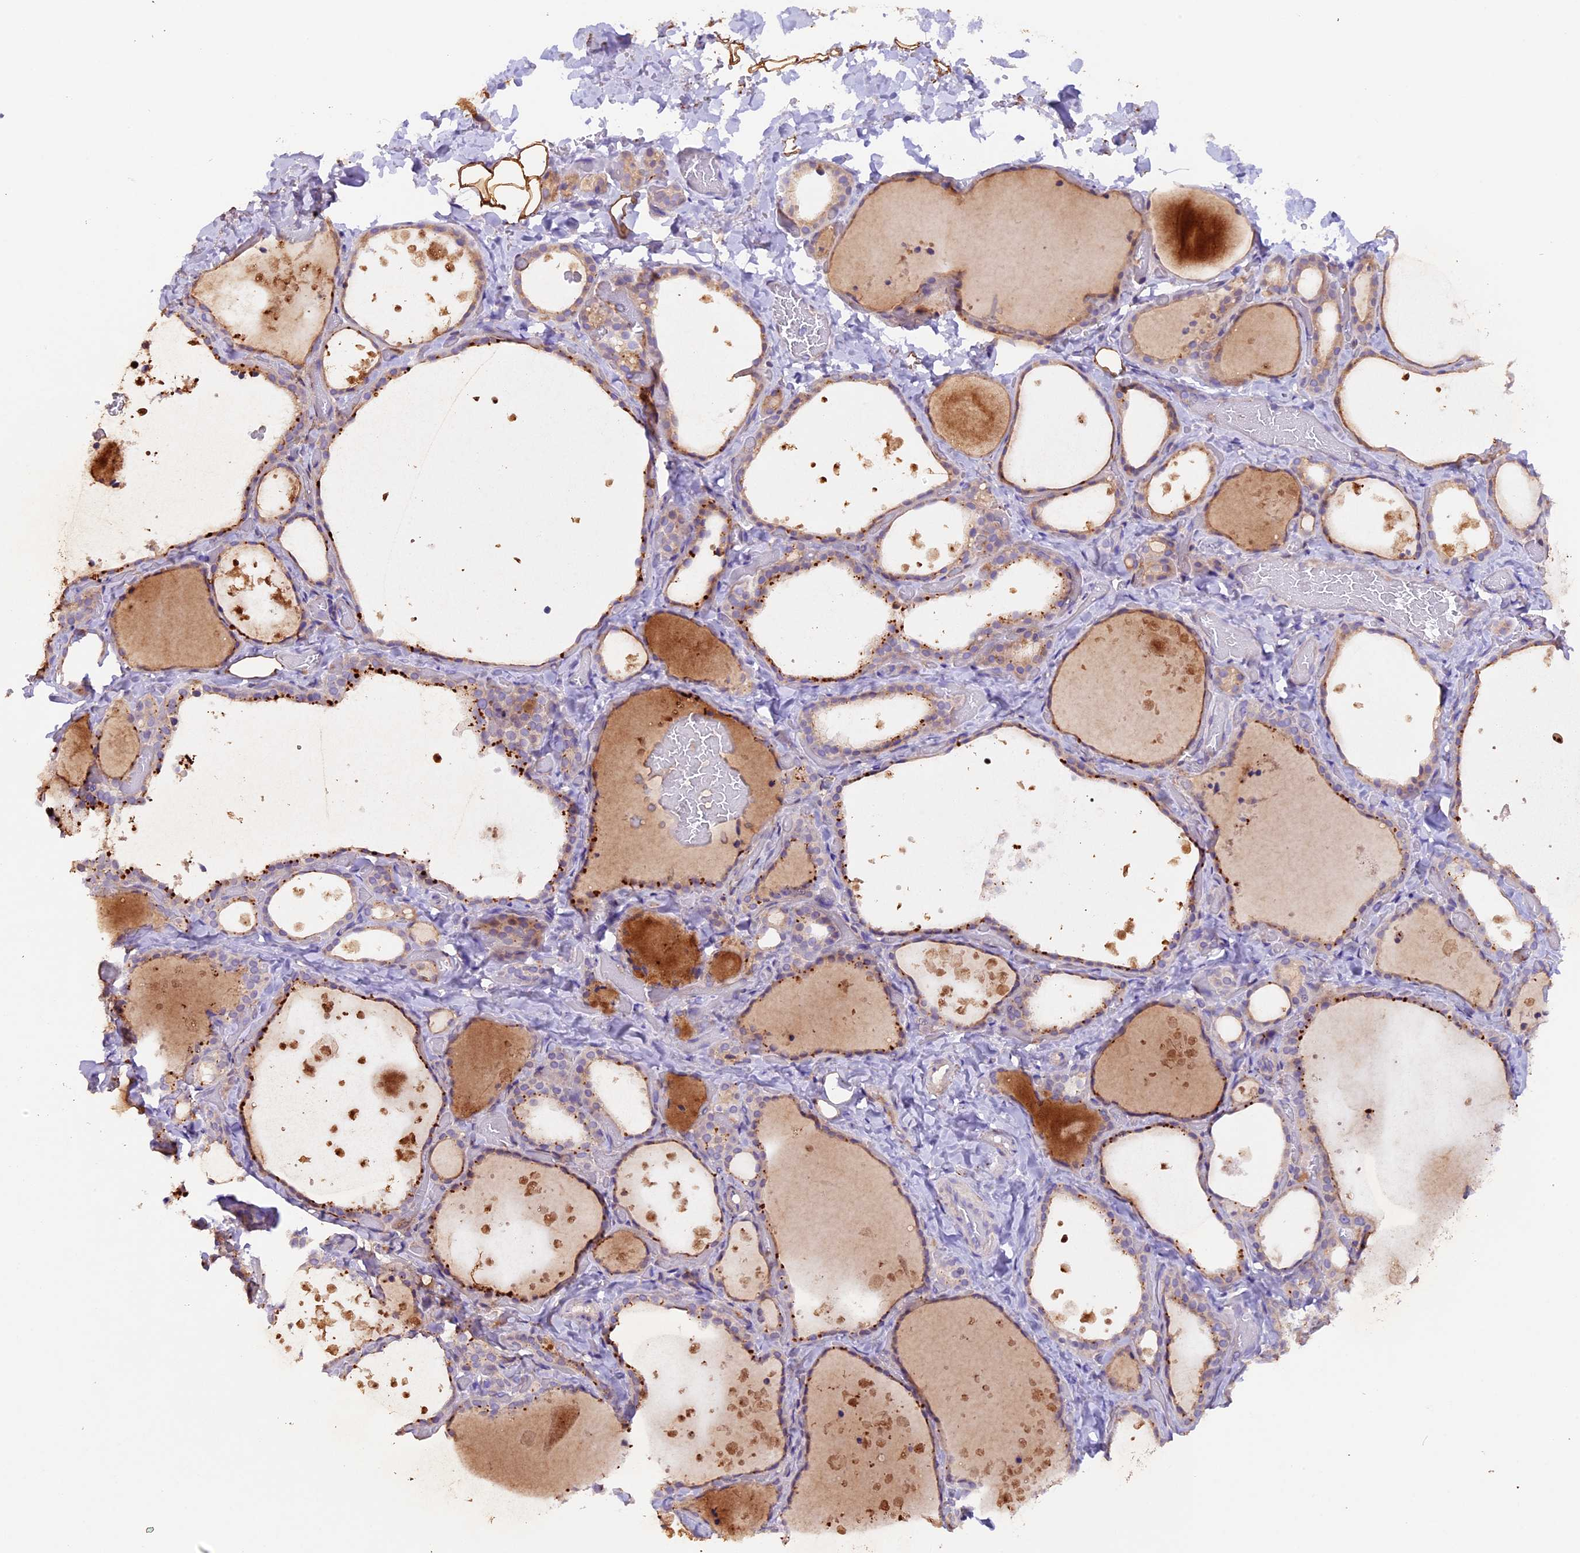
{"staining": {"intensity": "moderate", "quantity": ">75%", "location": "cytoplasmic/membranous"}, "tissue": "thyroid gland", "cell_type": "Glandular cells", "image_type": "normal", "snomed": [{"axis": "morphology", "description": "Normal tissue, NOS"}, {"axis": "topography", "description": "Thyroid gland"}], "caption": "Immunohistochemical staining of normal human thyroid gland shows >75% levels of moderate cytoplasmic/membranous protein positivity in about >75% of glandular cells.", "gene": "NCK2", "patient": {"sex": "female", "age": 44}}